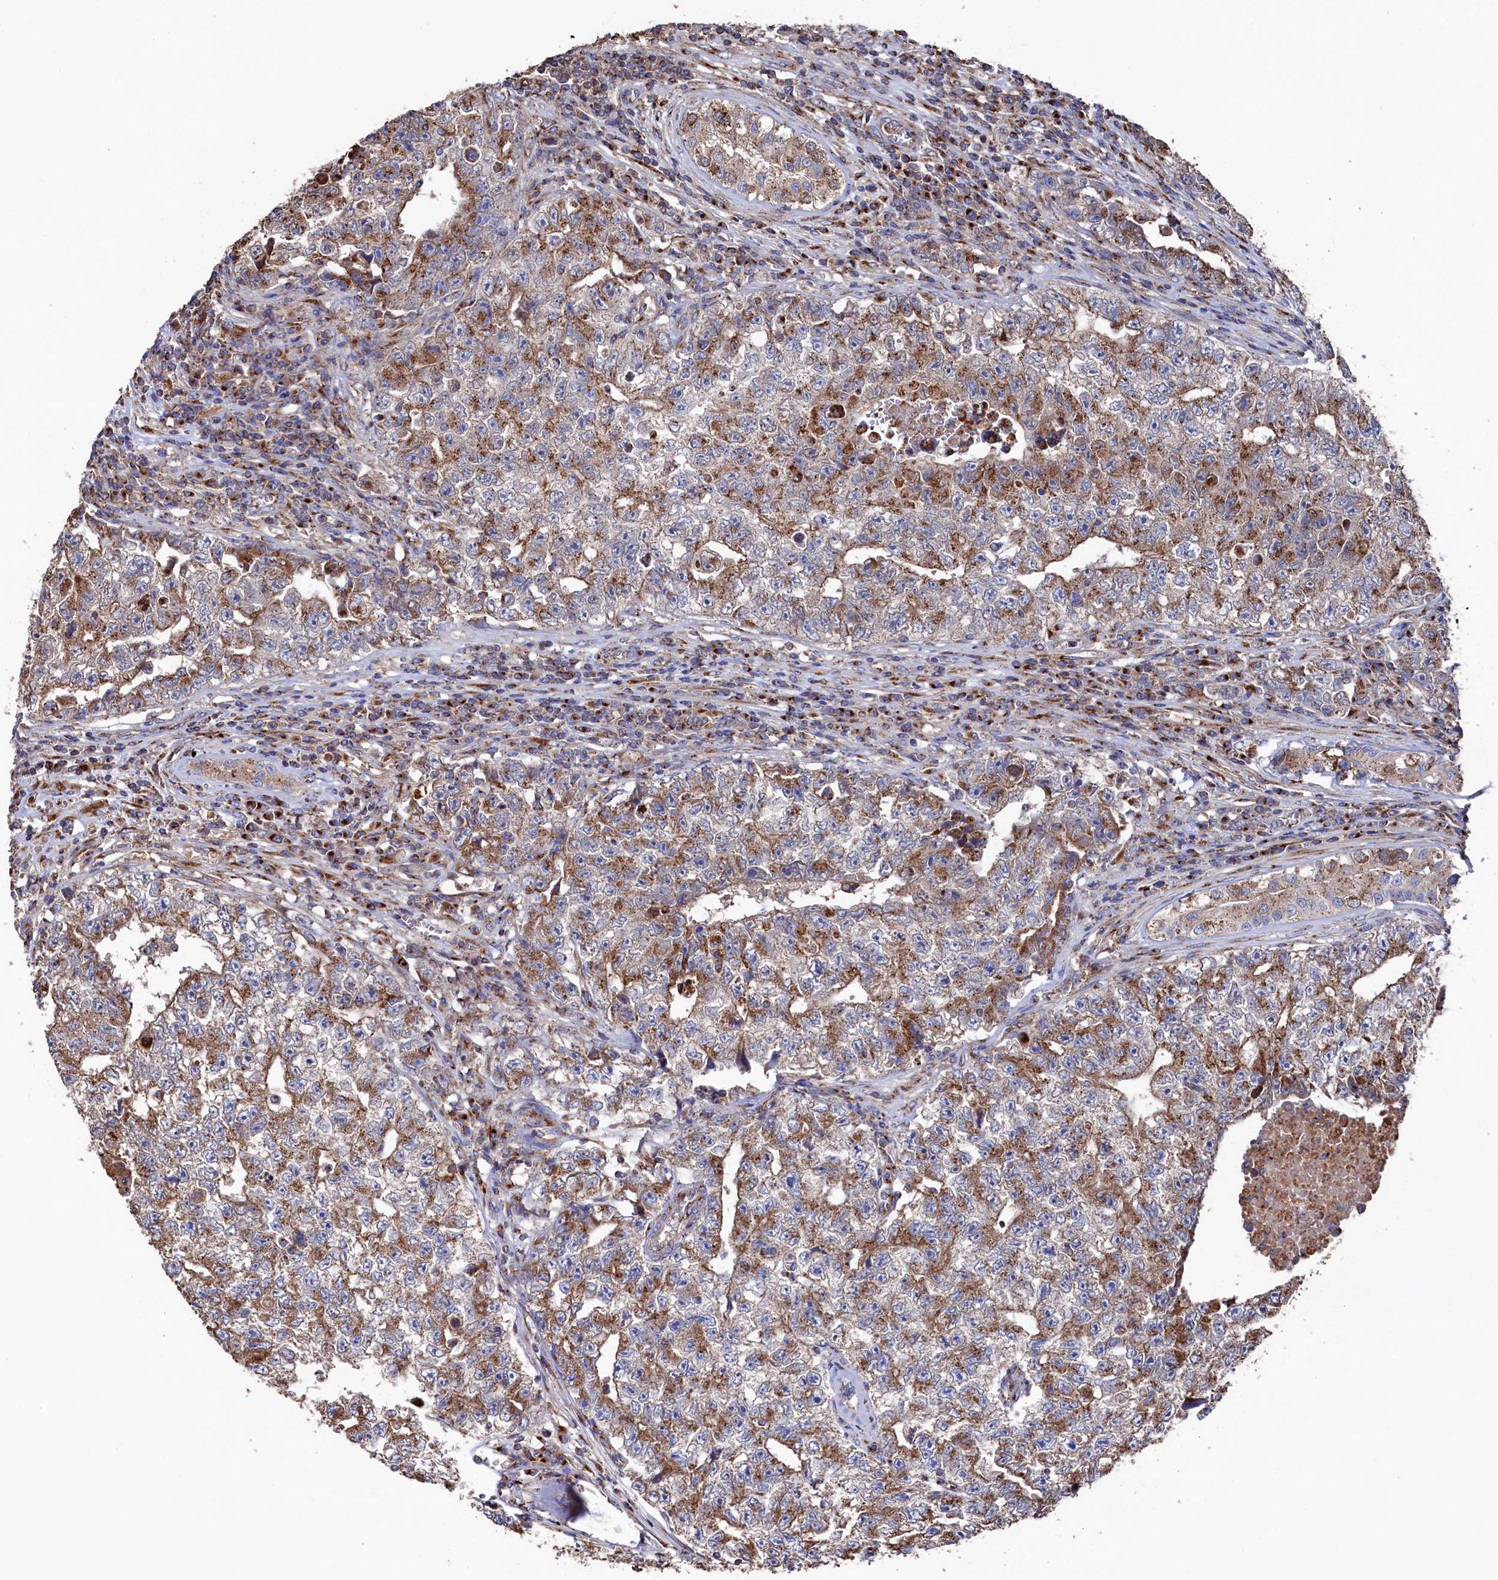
{"staining": {"intensity": "moderate", "quantity": ">75%", "location": "cytoplasmic/membranous"}, "tissue": "testis cancer", "cell_type": "Tumor cells", "image_type": "cancer", "snomed": [{"axis": "morphology", "description": "Carcinoma, Embryonal, NOS"}, {"axis": "topography", "description": "Testis"}], "caption": "Immunohistochemical staining of testis embryonal carcinoma demonstrates medium levels of moderate cytoplasmic/membranous protein positivity in approximately >75% of tumor cells.", "gene": "PRRC1", "patient": {"sex": "male", "age": 17}}